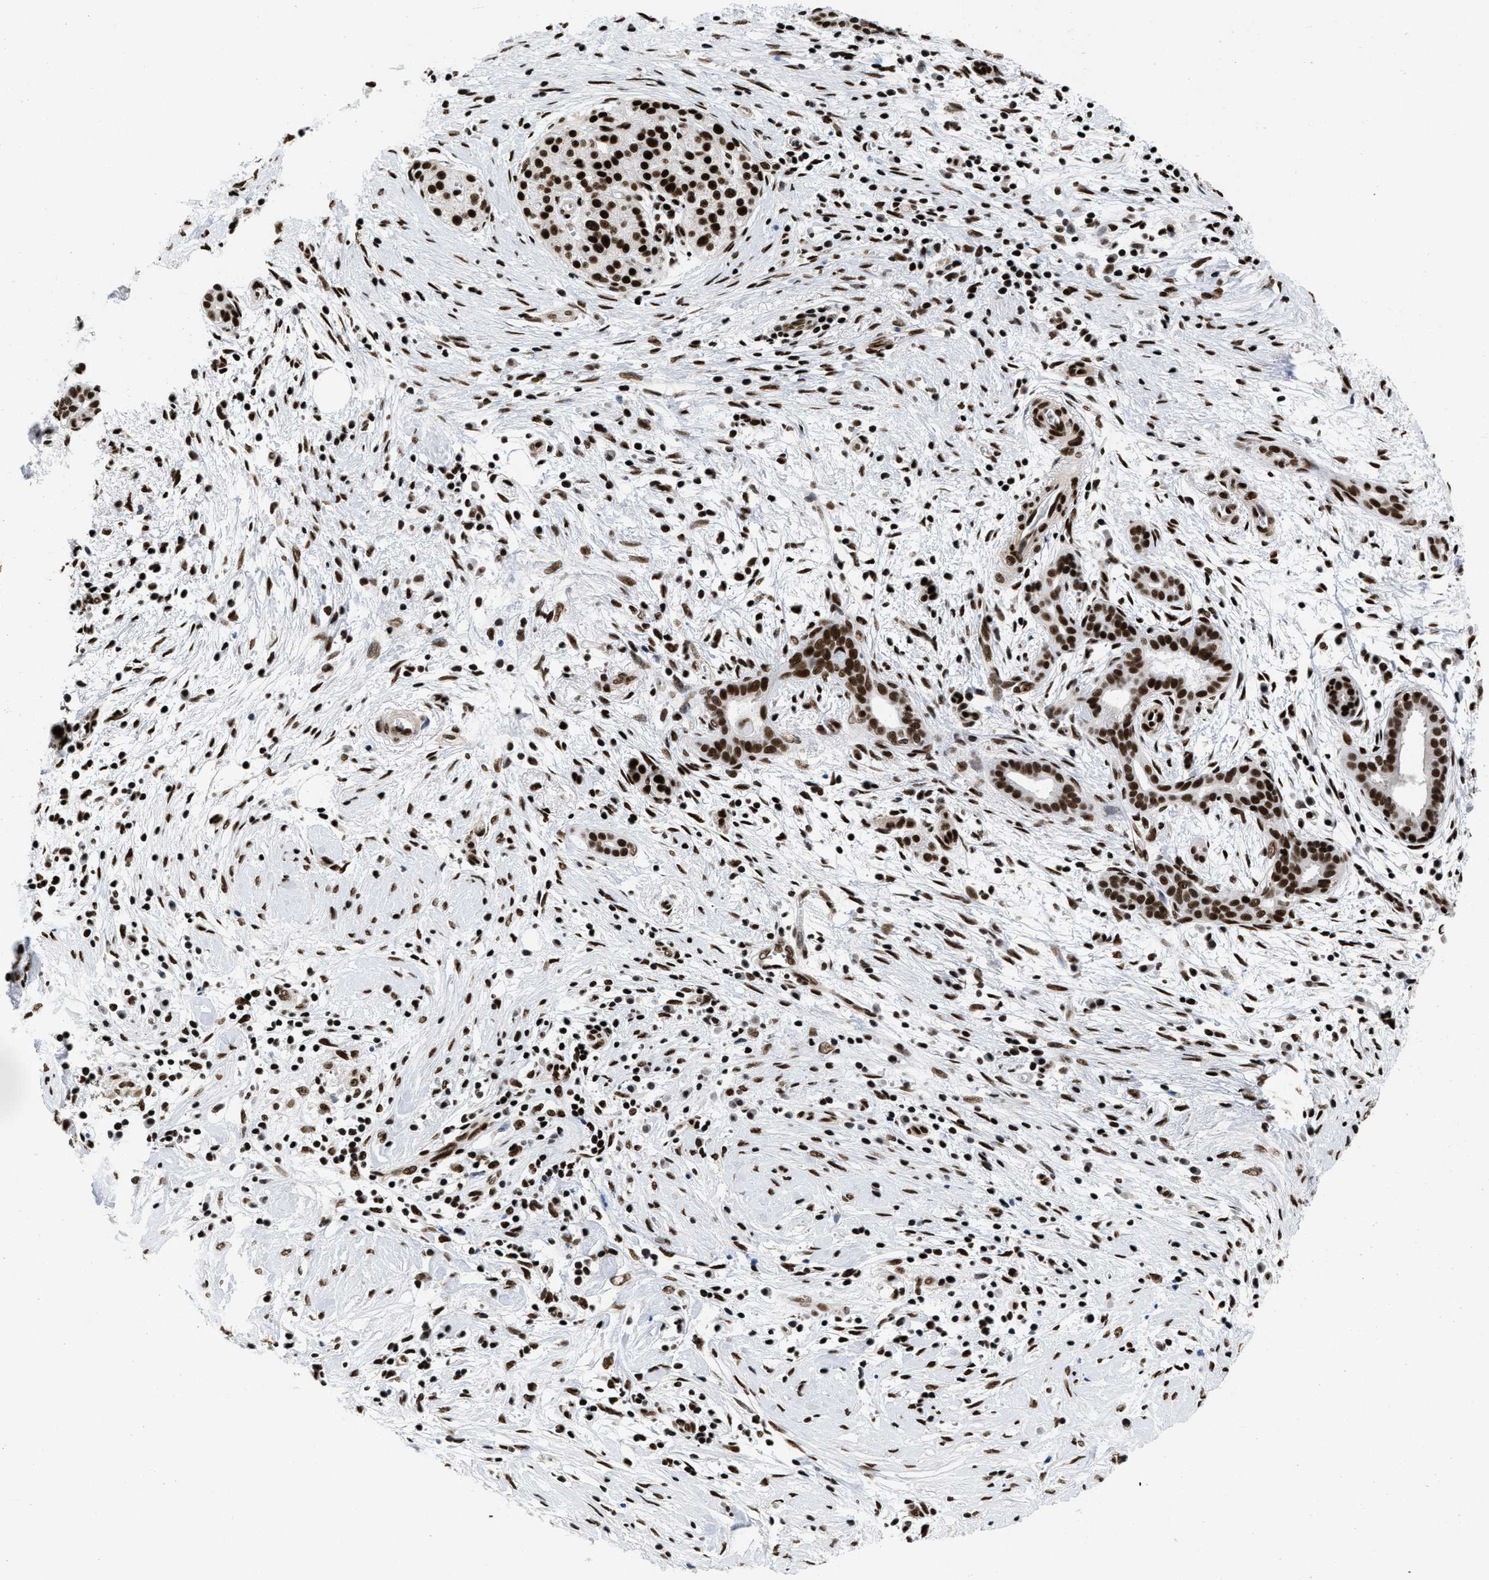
{"staining": {"intensity": "strong", "quantity": ">75%", "location": "nuclear"}, "tissue": "pancreatic cancer", "cell_type": "Tumor cells", "image_type": "cancer", "snomed": [{"axis": "morphology", "description": "Adenocarcinoma, NOS"}, {"axis": "topography", "description": "Pancreas"}], "caption": "DAB (3,3'-diaminobenzidine) immunohistochemical staining of pancreatic adenocarcinoma exhibits strong nuclear protein positivity in about >75% of tumor cells.", "gene": "CREB1", "patient": {"sex": "female", "age": 70}}